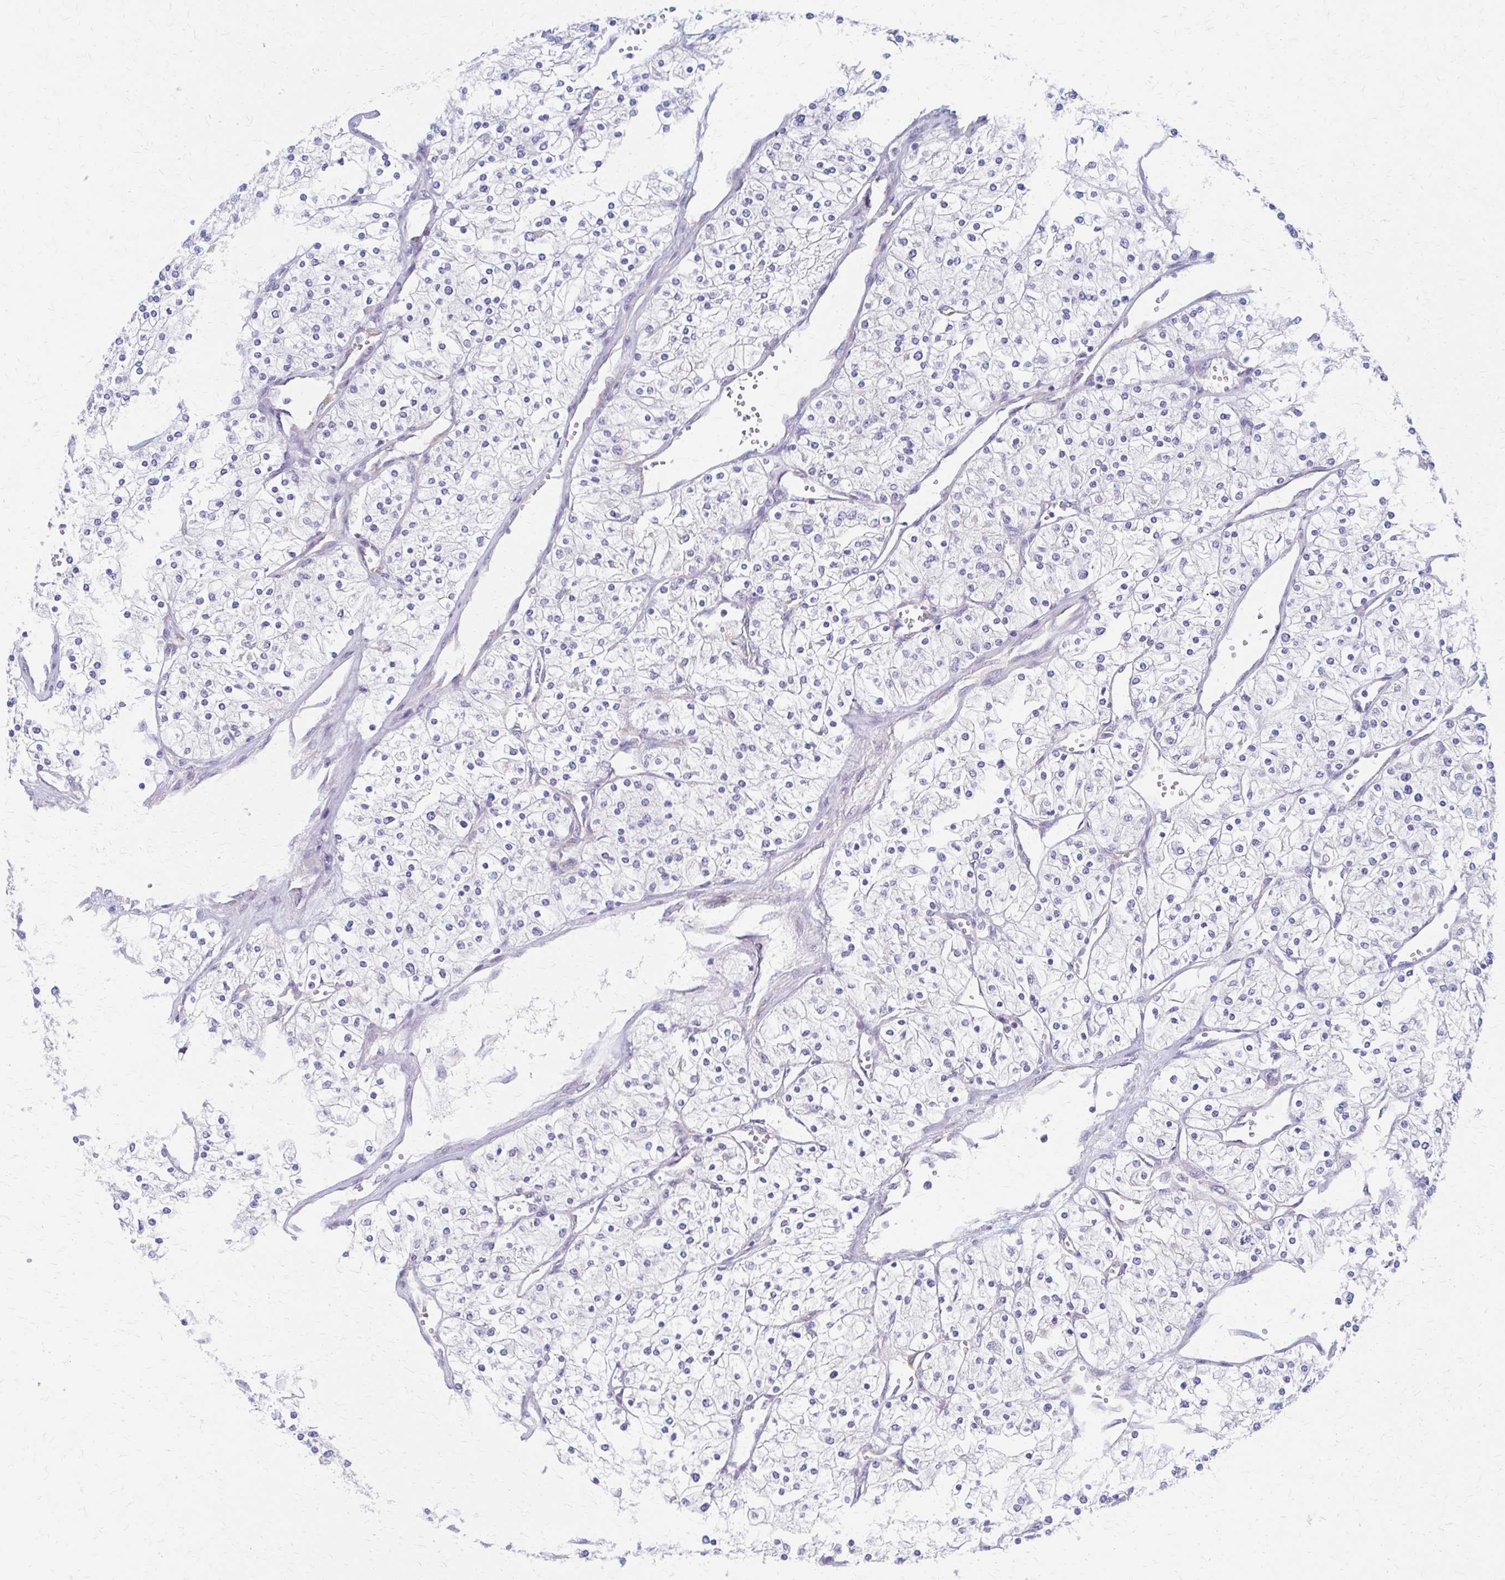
{"staining": {"intensity": "negative", "quantity": "none", "location": "none"}, "tissue": "renal cancer", "cell_type": "Tumor cells", "image_type": "cancer", "snomed": [{"axis": "morphology", "description": "Adenocarcinoma, NOS"}, {"axis": "topography", "description": "Kidney"}], "caption": "An immunohistochemistry histopathology image of renal cancer (adenocarcinoma) is shown. There is no staining in tumor cells of renal cancer (adenocarcinoma). The staining was performed using DAB (3,3'-diaminobenzidine) to visualize the protein expression in brown, while the nuclei were stained in blue with hematoxylin (Magnification: 20x).", "gene": "RPL27A", "patient": {"sex": "male", "age": 80}}